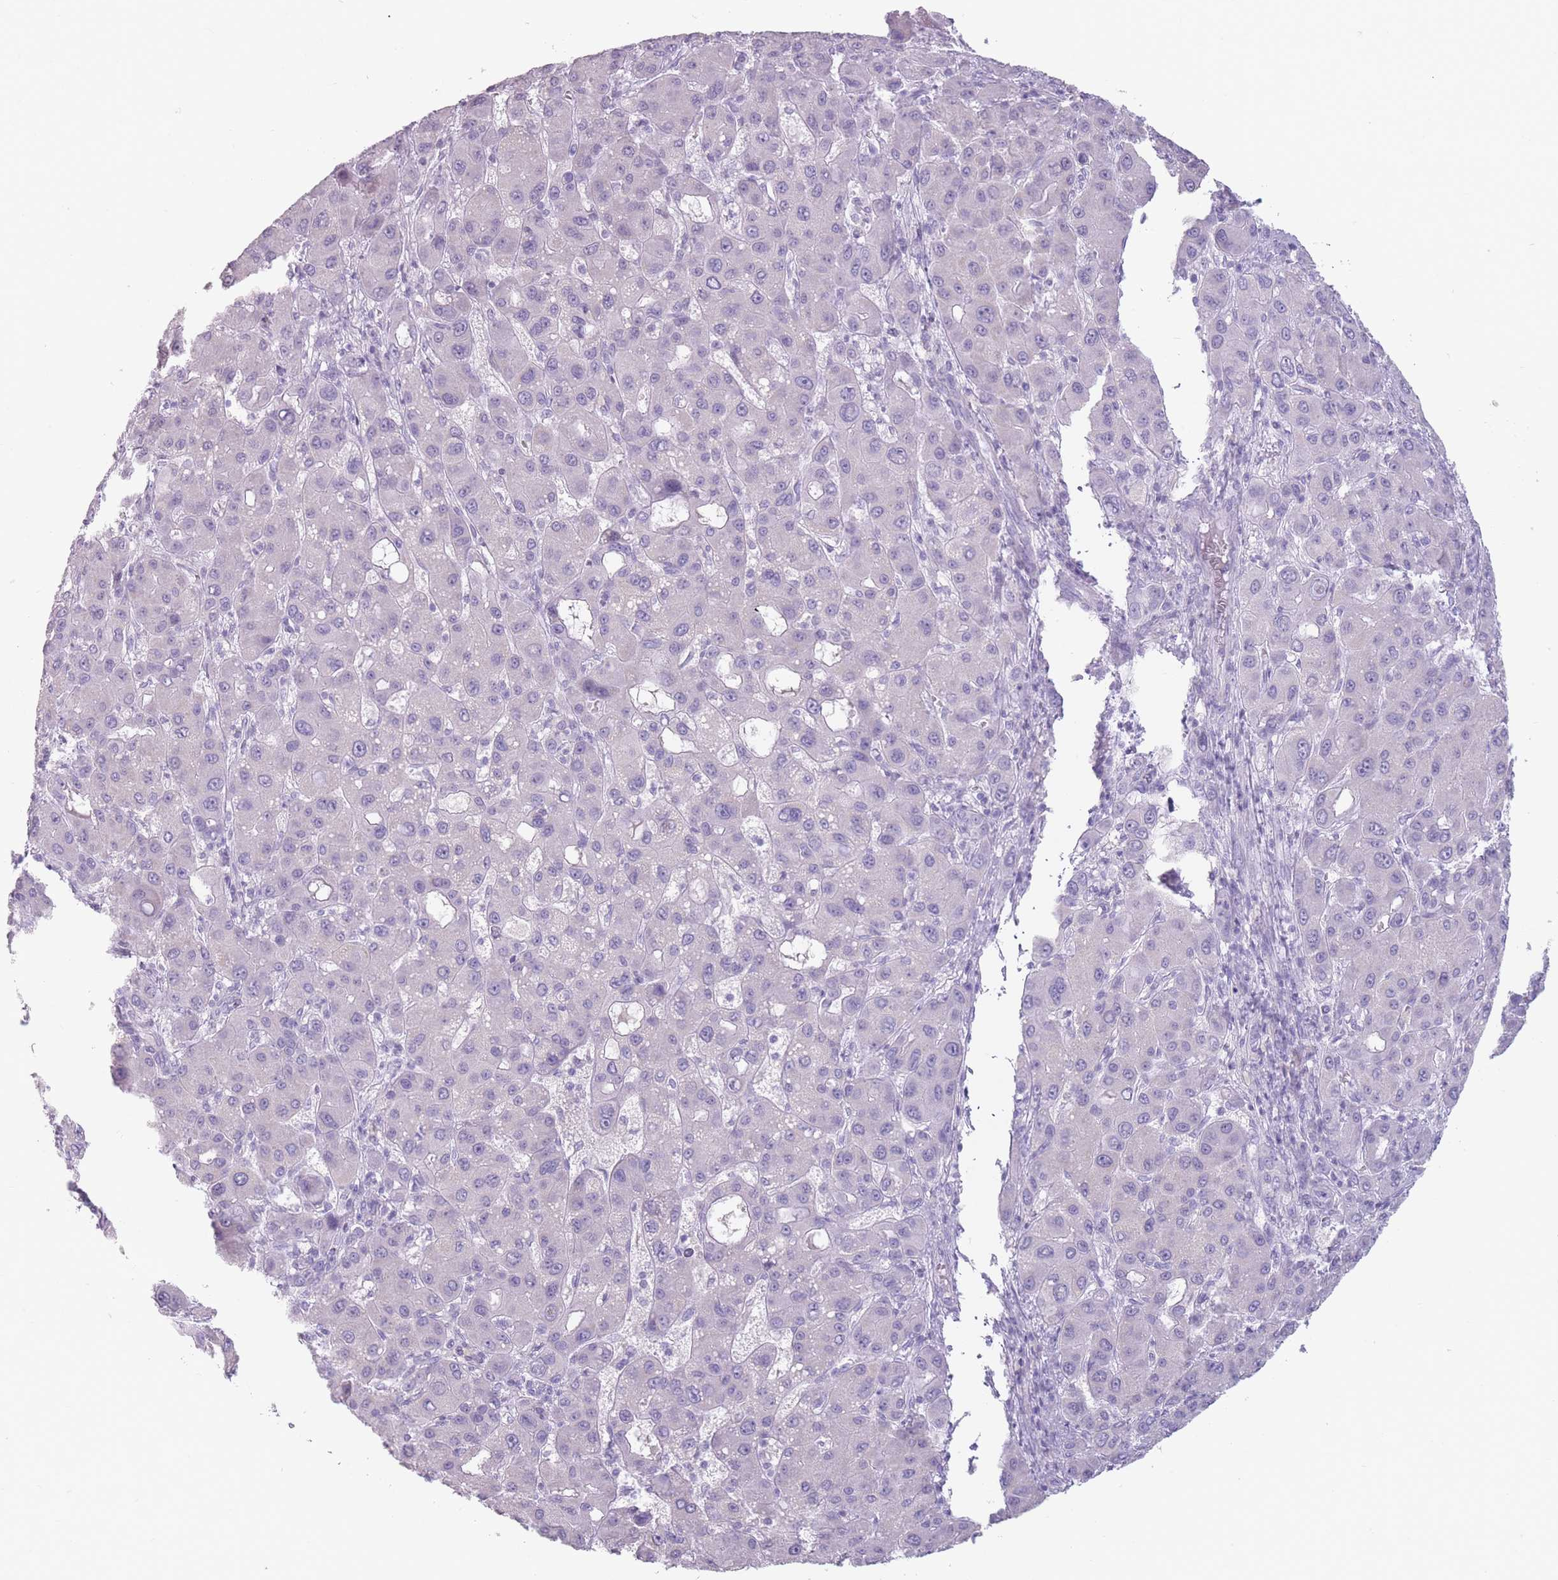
{"staining": {"intensity": "negative", "quantity": "none", "location": "none"}, "tissue": "liver cancer", "cell_type": "Tumor cells", "image_type": "cancer", "snomed": [{"axis": "morphology", "description": "Carcinoma, Hepatocellular, NOS"}, {"axis": "topography", "description": "Liver"}], "caption": "Hepatocellular carcinoma (liver) was stained to show a protein in brown. There is no significant staining in tumor cells.", "gene": "CCNO", "patient": {"sex": "male", "age": 55}}